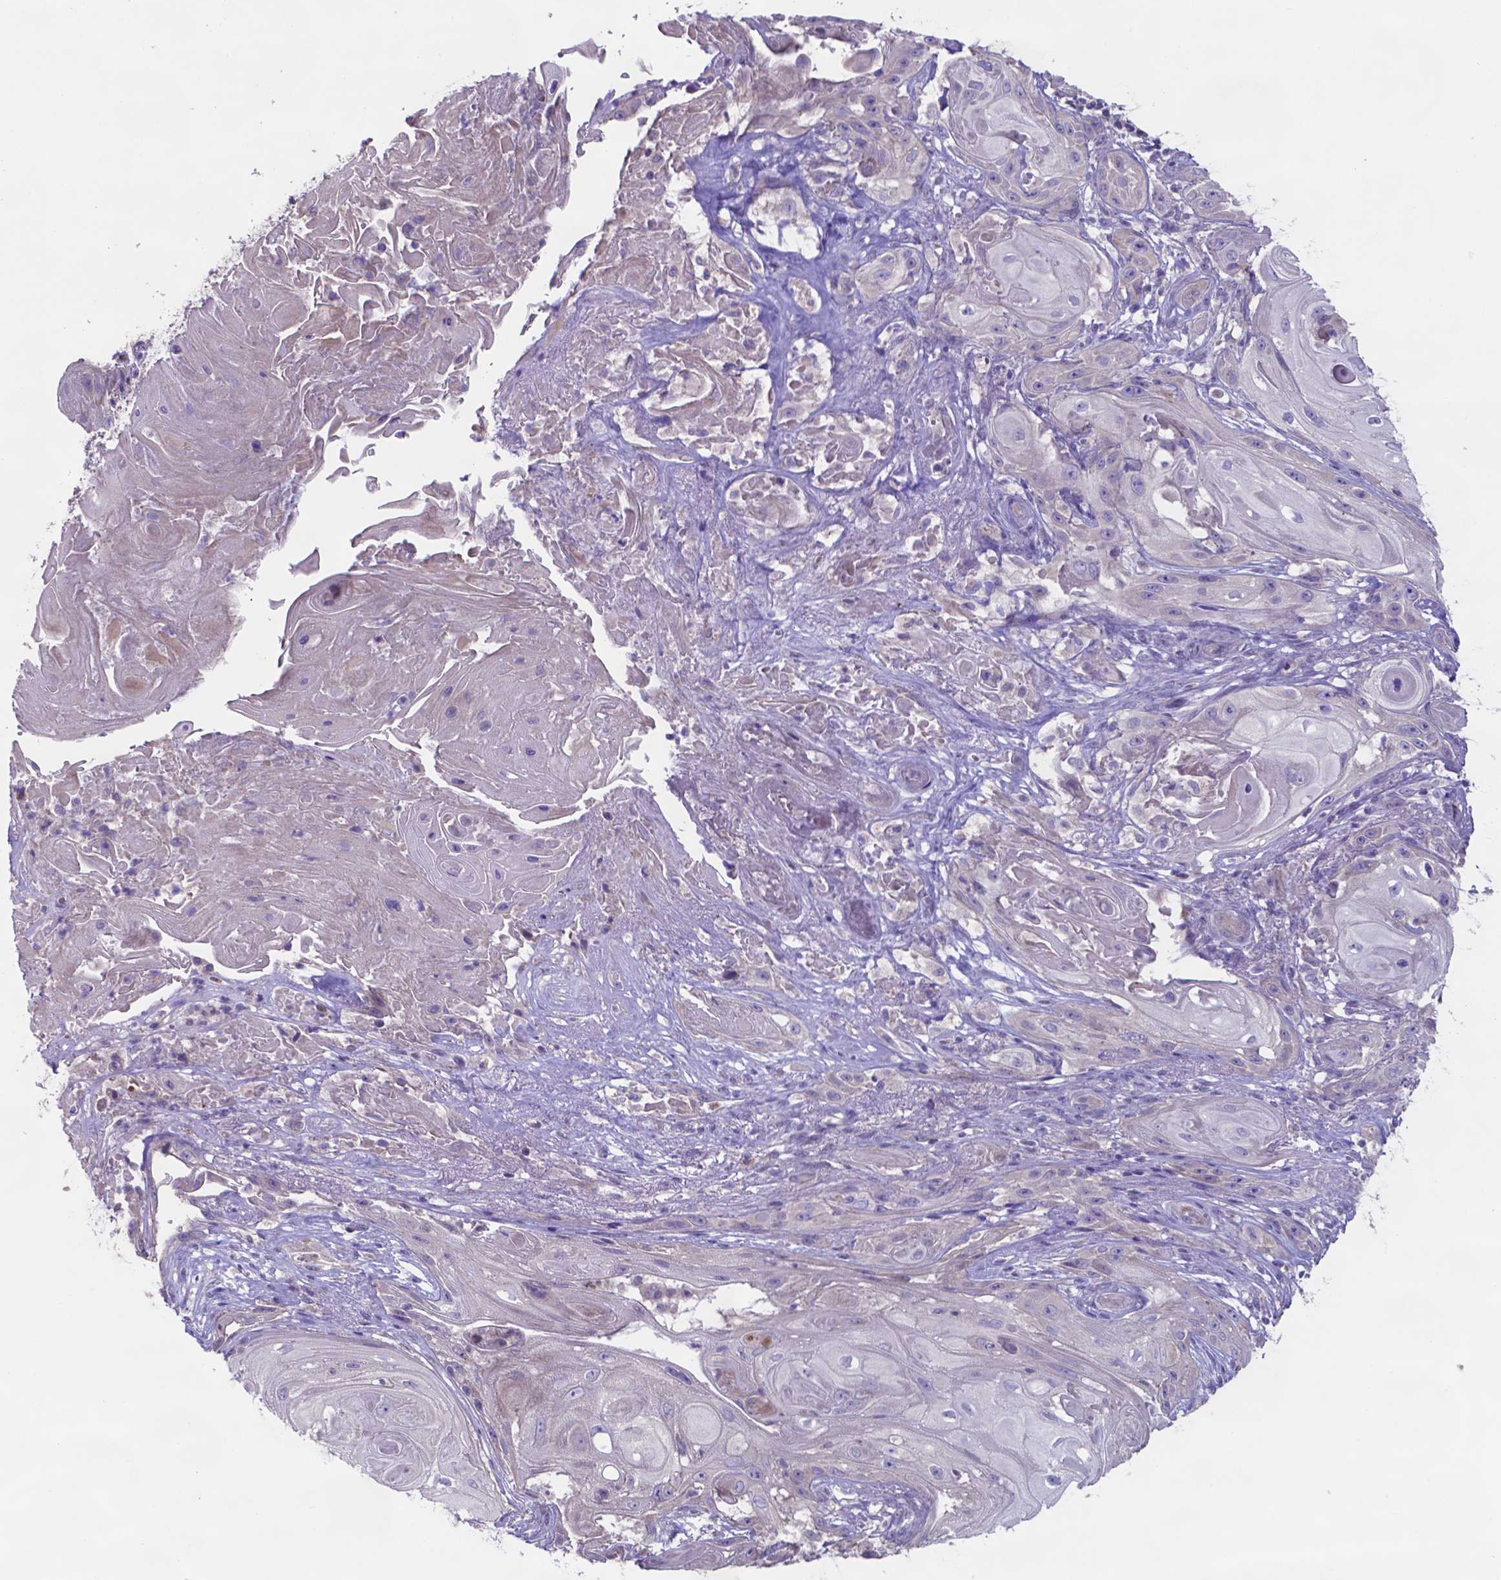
{"staining": {"intensity": "negative", "quantity": "none", "location": "none"}, "tissue": "skin cancer", "cell_type": "Tumor cells", "image_type": "cancer", "snomed": [{"axis": "morphology", "description": "Squamous cell carcinoma, NOS"}, {"axis": "topography", "description": "Skin"}], "caption": "Immunohistochemical staining of human skin cancer (squamous cell carcinoma) demonstrates no significant staining in tumor cells. (DAB (3,3'-diaminobenzidine) immunohistochemistry, high magnification).", "gene": "TYRO3", "patient": {"sex": "male", "age": 62}}